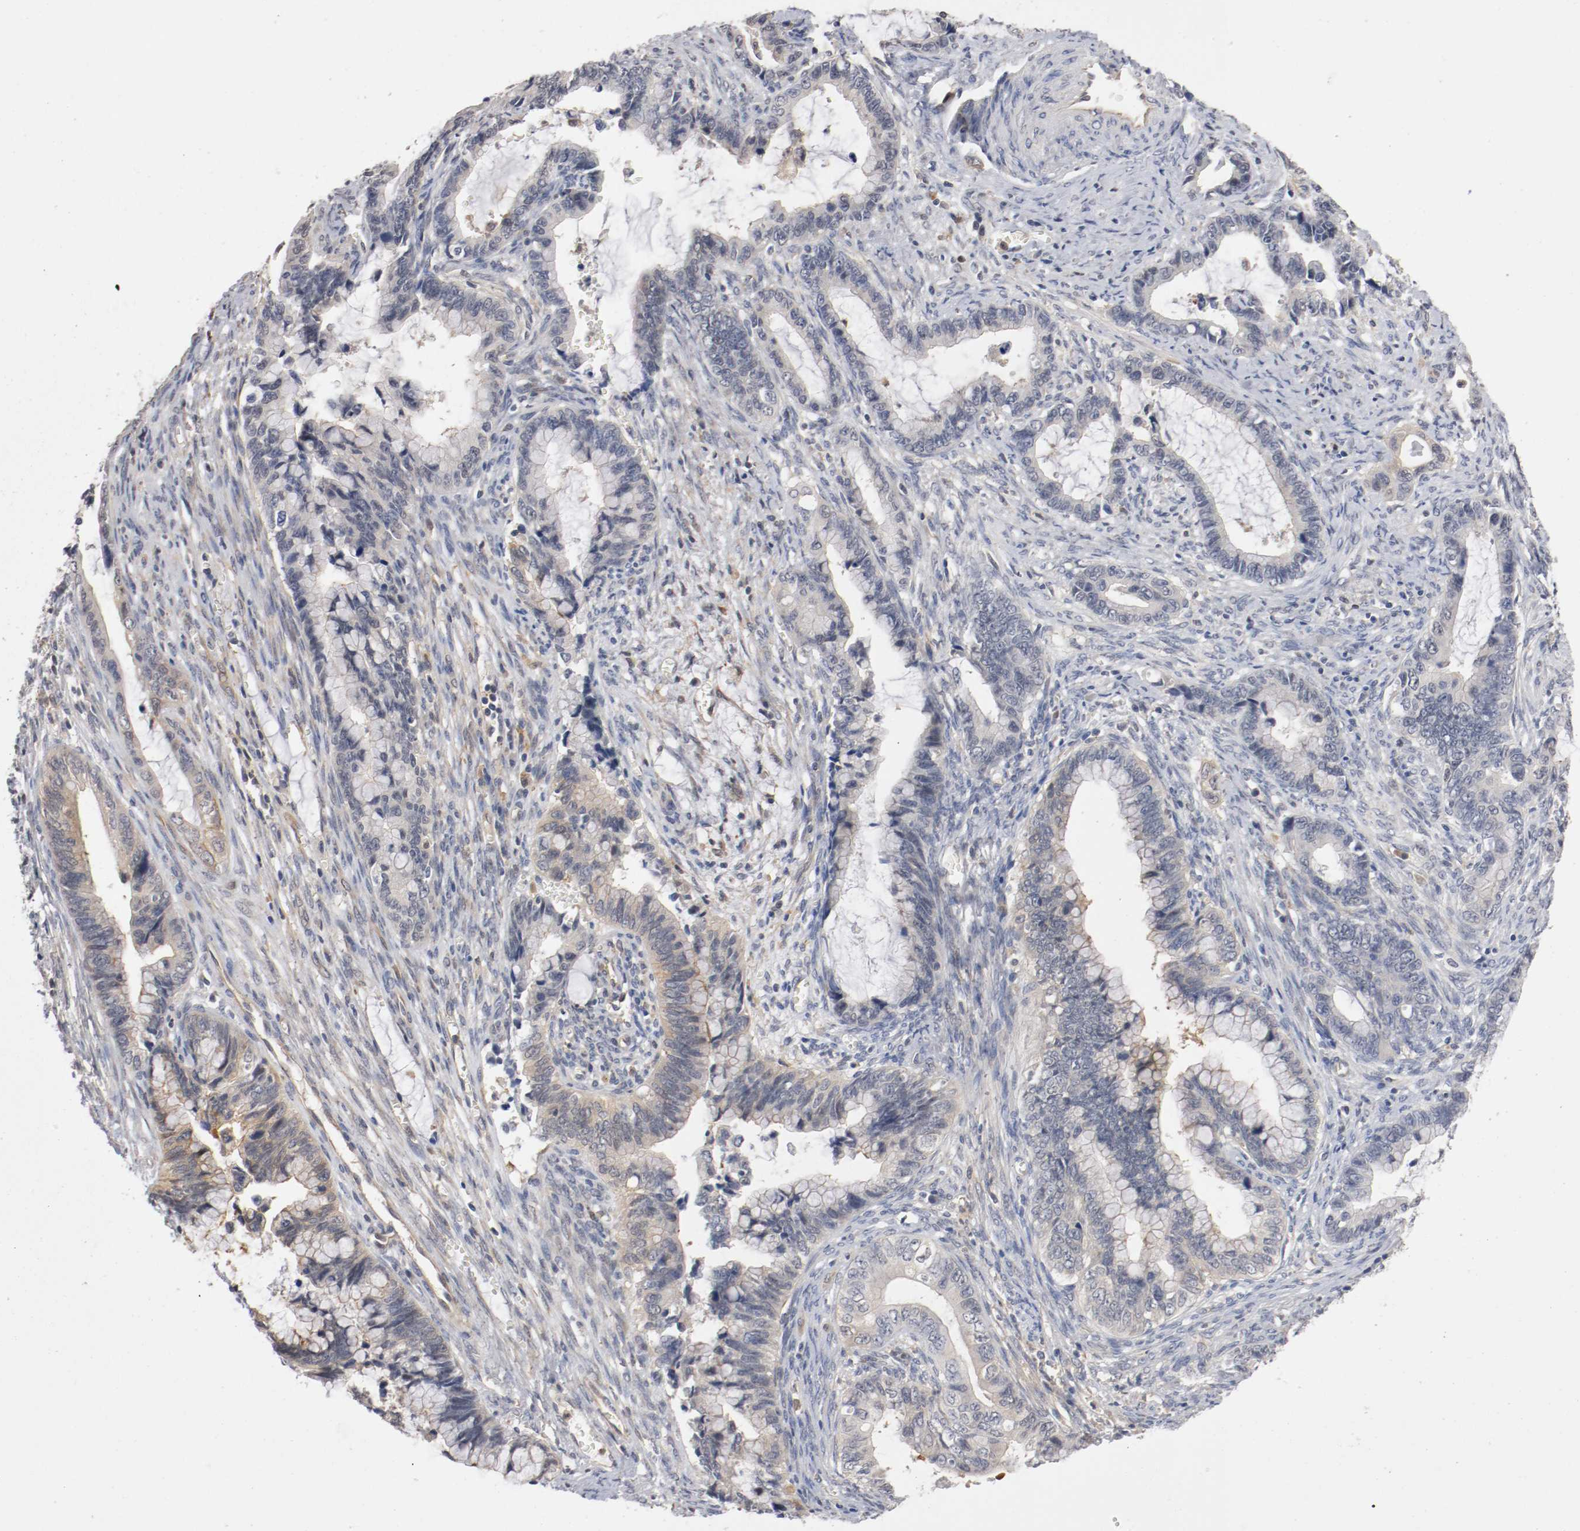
{"staining": {"intensity": "weak", "quantity": "<25%", "location": "cytoplasmic/membranous"}, "tissue": "cervical cancer", "cell_type": "Tumor cells", "image_type": "cancer", "snomed": [{"axis": "morphology", "description": "Adenocarcinoma, NOS"}, {"axis": "topography", "description": "Cervix"}], "caption": "This is a image of IHC staining of cervical cancer (adenocarcinoma), which shows no expression in tumor cells. The staining was performed using DAB to visualize the protein expression in brown, while the nuclei were stained in blue with hematoxylin (Magnification: 20x).", "gene": "RBM23", "patient": {"sex": "female", "age": 44}}